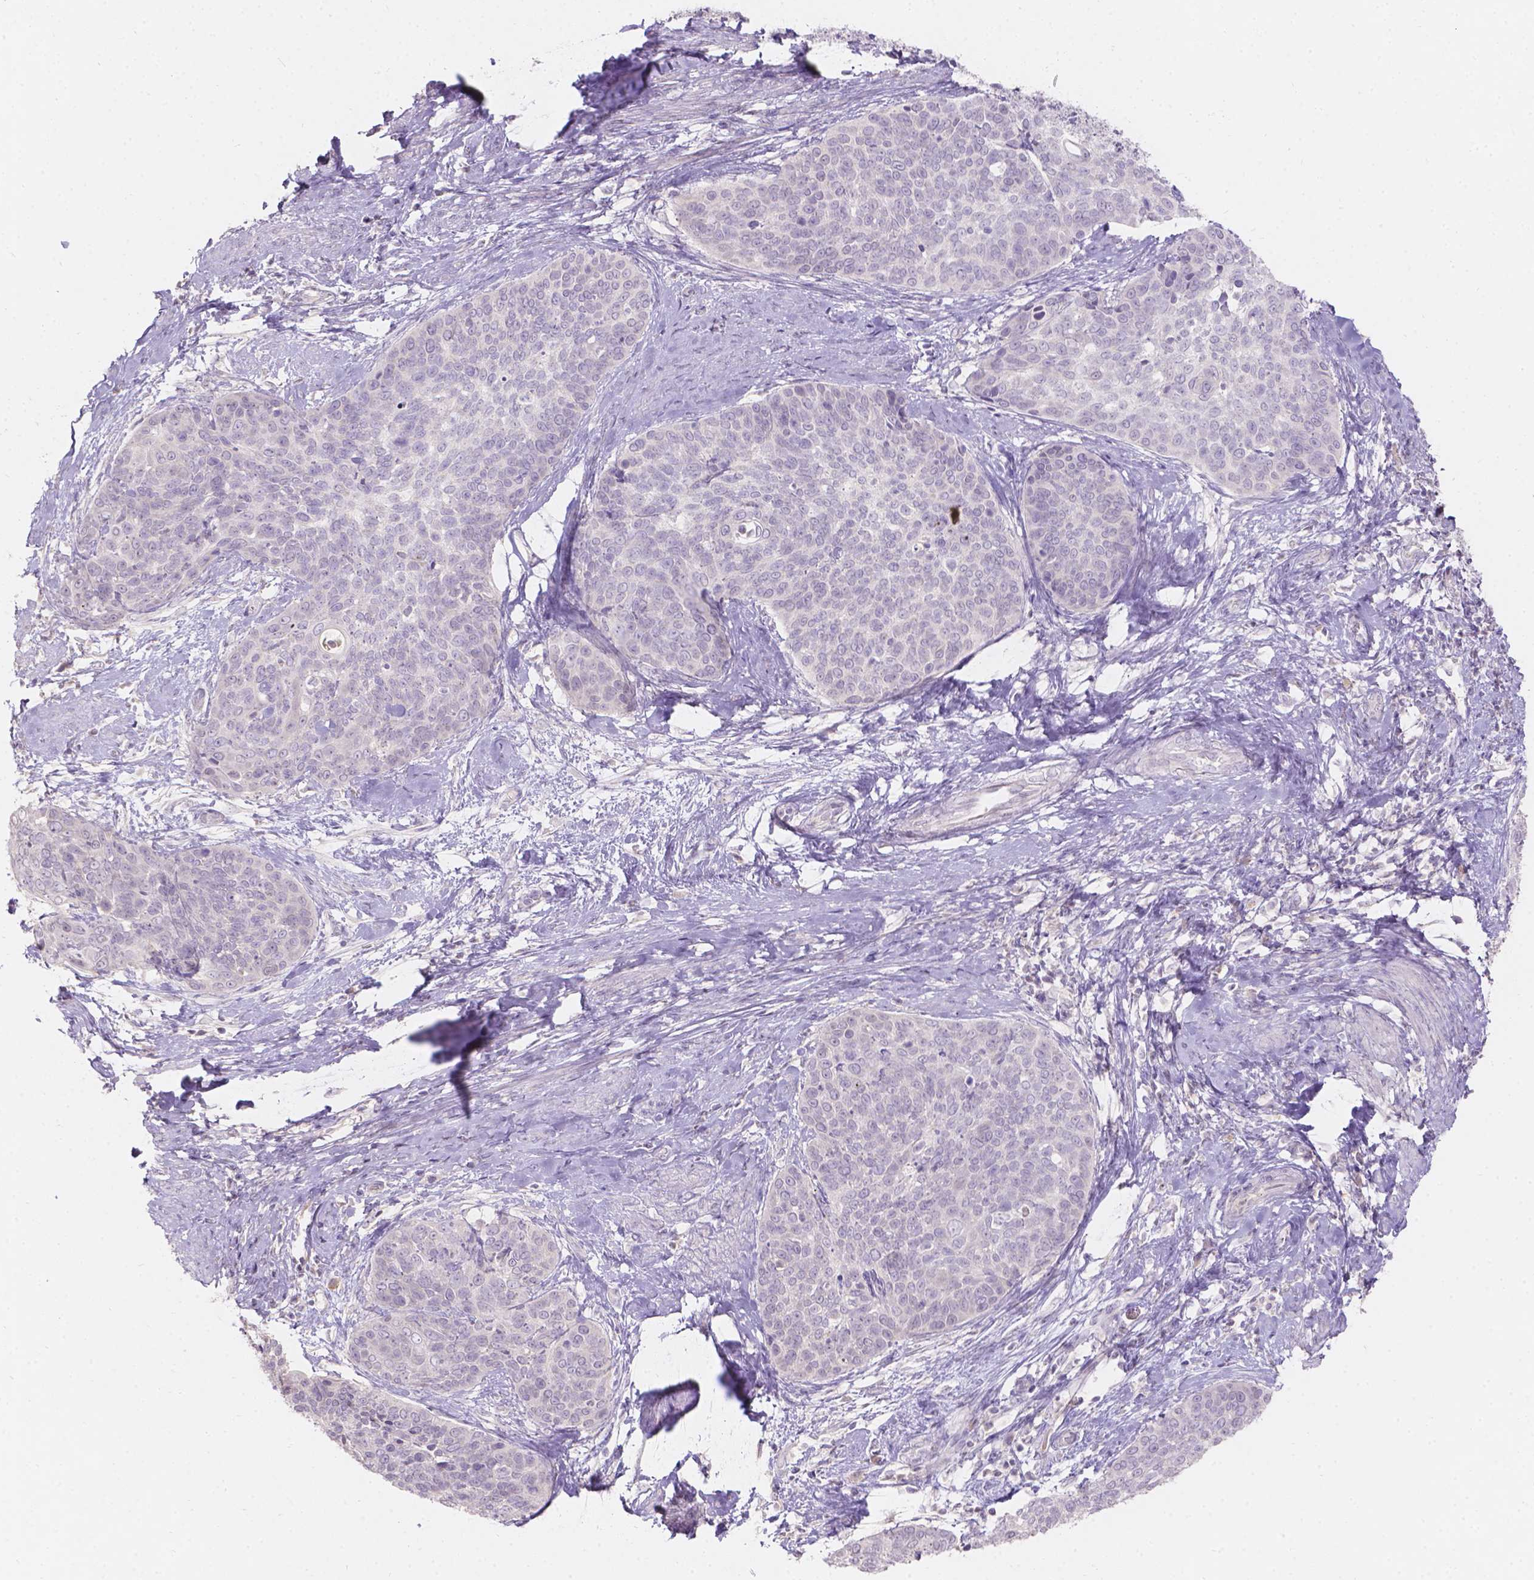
{"staining": {"intensity": "negative", "quantity": "none", "location": "none"}, "tissue": "cervical cancer", "cell_type": "Tumor cells", "image_type": "cancer", "snomed": [{"axis": "morphology", "description": "Squamous cell carcinoma, NOS"}, {"axis": "topography", "description": "Cervix"}], "caption": "IHC micrograph of human cervical squamous cell carcinoma stained for a protein (brown), which exhibits no positivity in tumor cells. Brightfield microscopy of immunohistochemistry (IHC) stained with DAB (3,3'-diaminobenzidine) (brown) and hematoxylin (blue), captured at high magnification.", "gene": "DCAF4L1", "patient": {"sex": "female", "age": 69}}